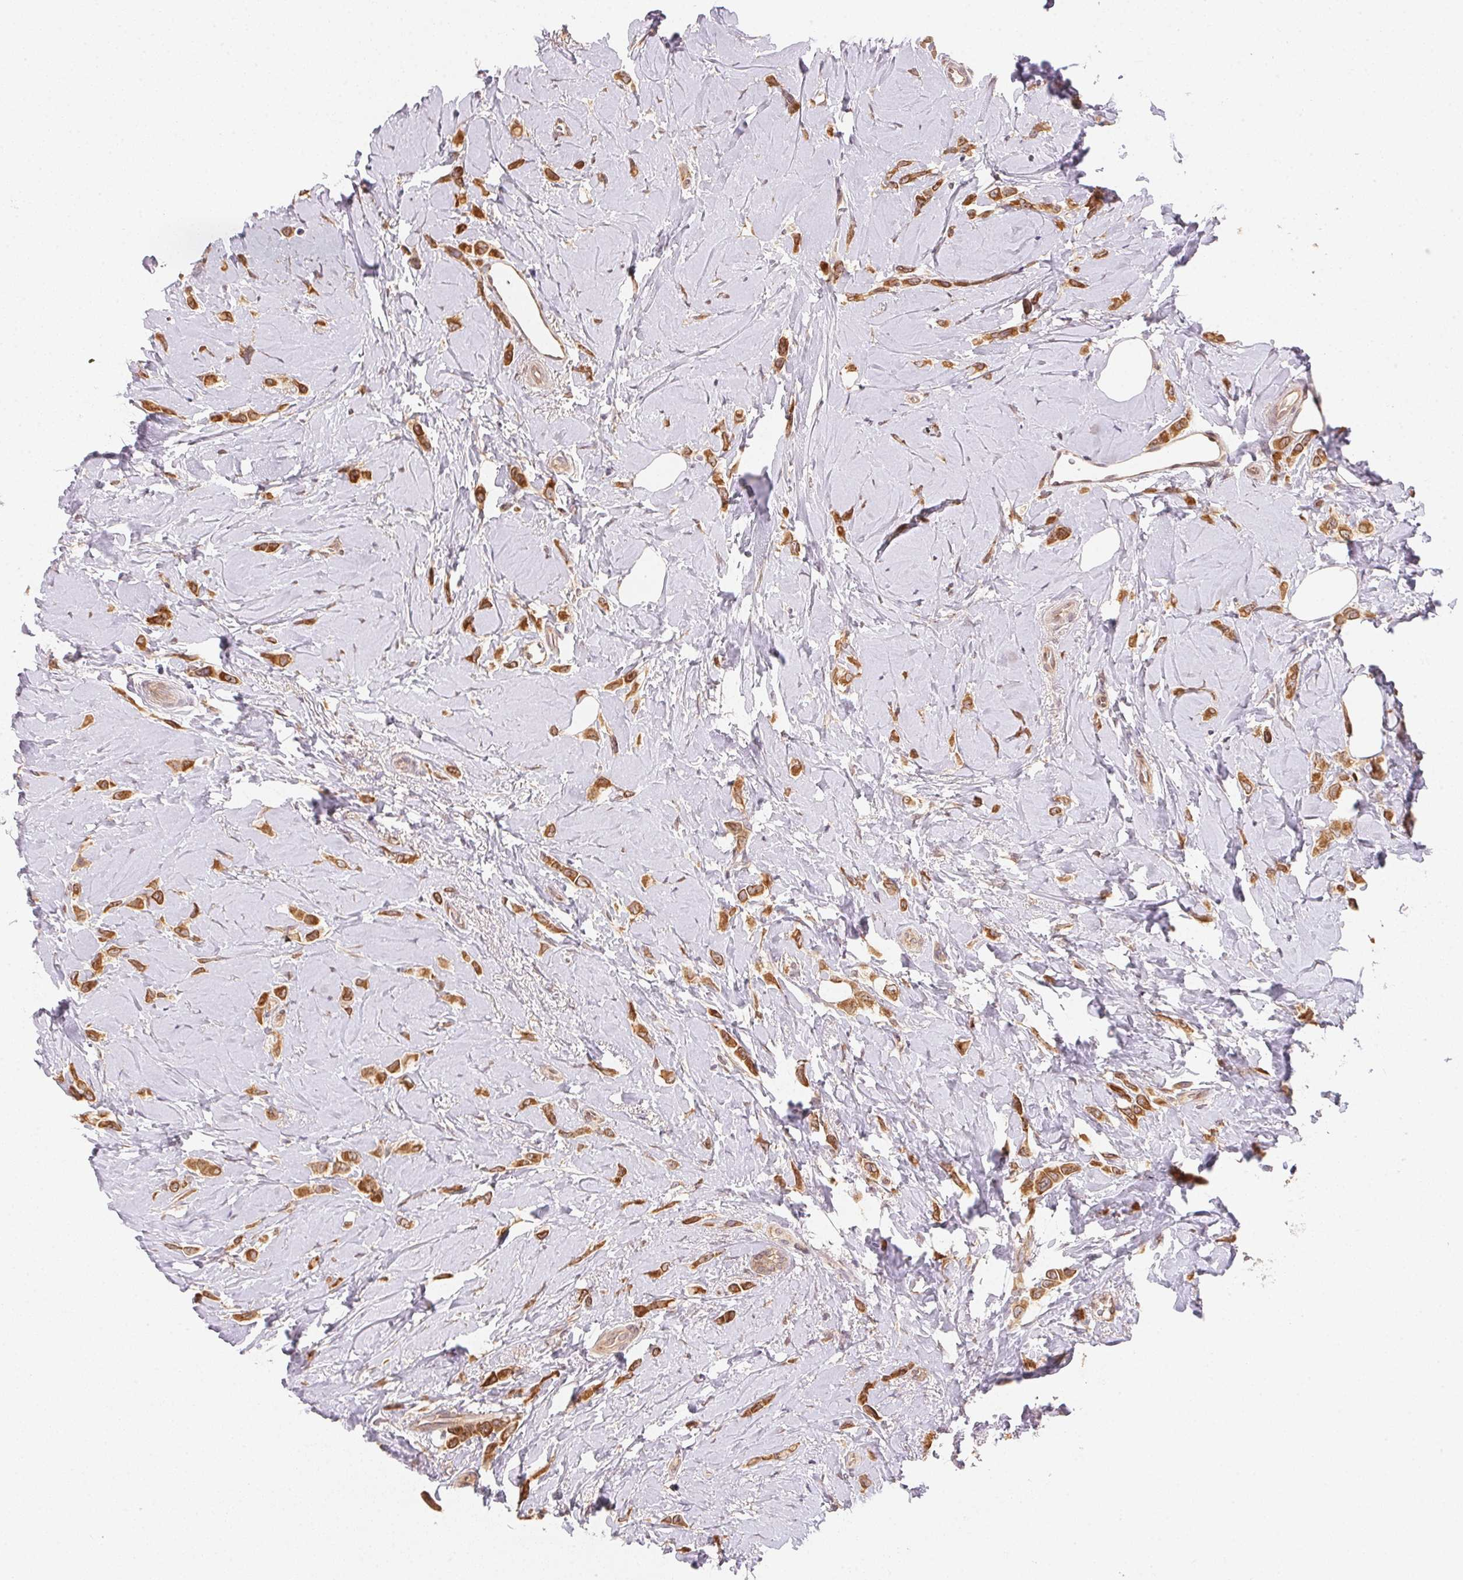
{"staining": {"intensity": "strong", "quantity": ">75%", "location": "cytoplasmic/membranous"}, "tissue": "breast cancer", "cell_type": "Tumor cells", "image_type": "cancer", "snomed": [{"axis": "morphology", "description": "Lobular carcinoma"}, {"axis": "topography", "description": "Breast"}], "caption": "High-power microscopy captured an IHC image of breast lobular carcinoma, revealing strong cytoplasmic/membranous expression in about >75% of tumor cells. (brown staining indicates protein expression, while blue staining denotes nuclei).", "gene": "EI24", "patient": {"sex": "female", "age": 66}}